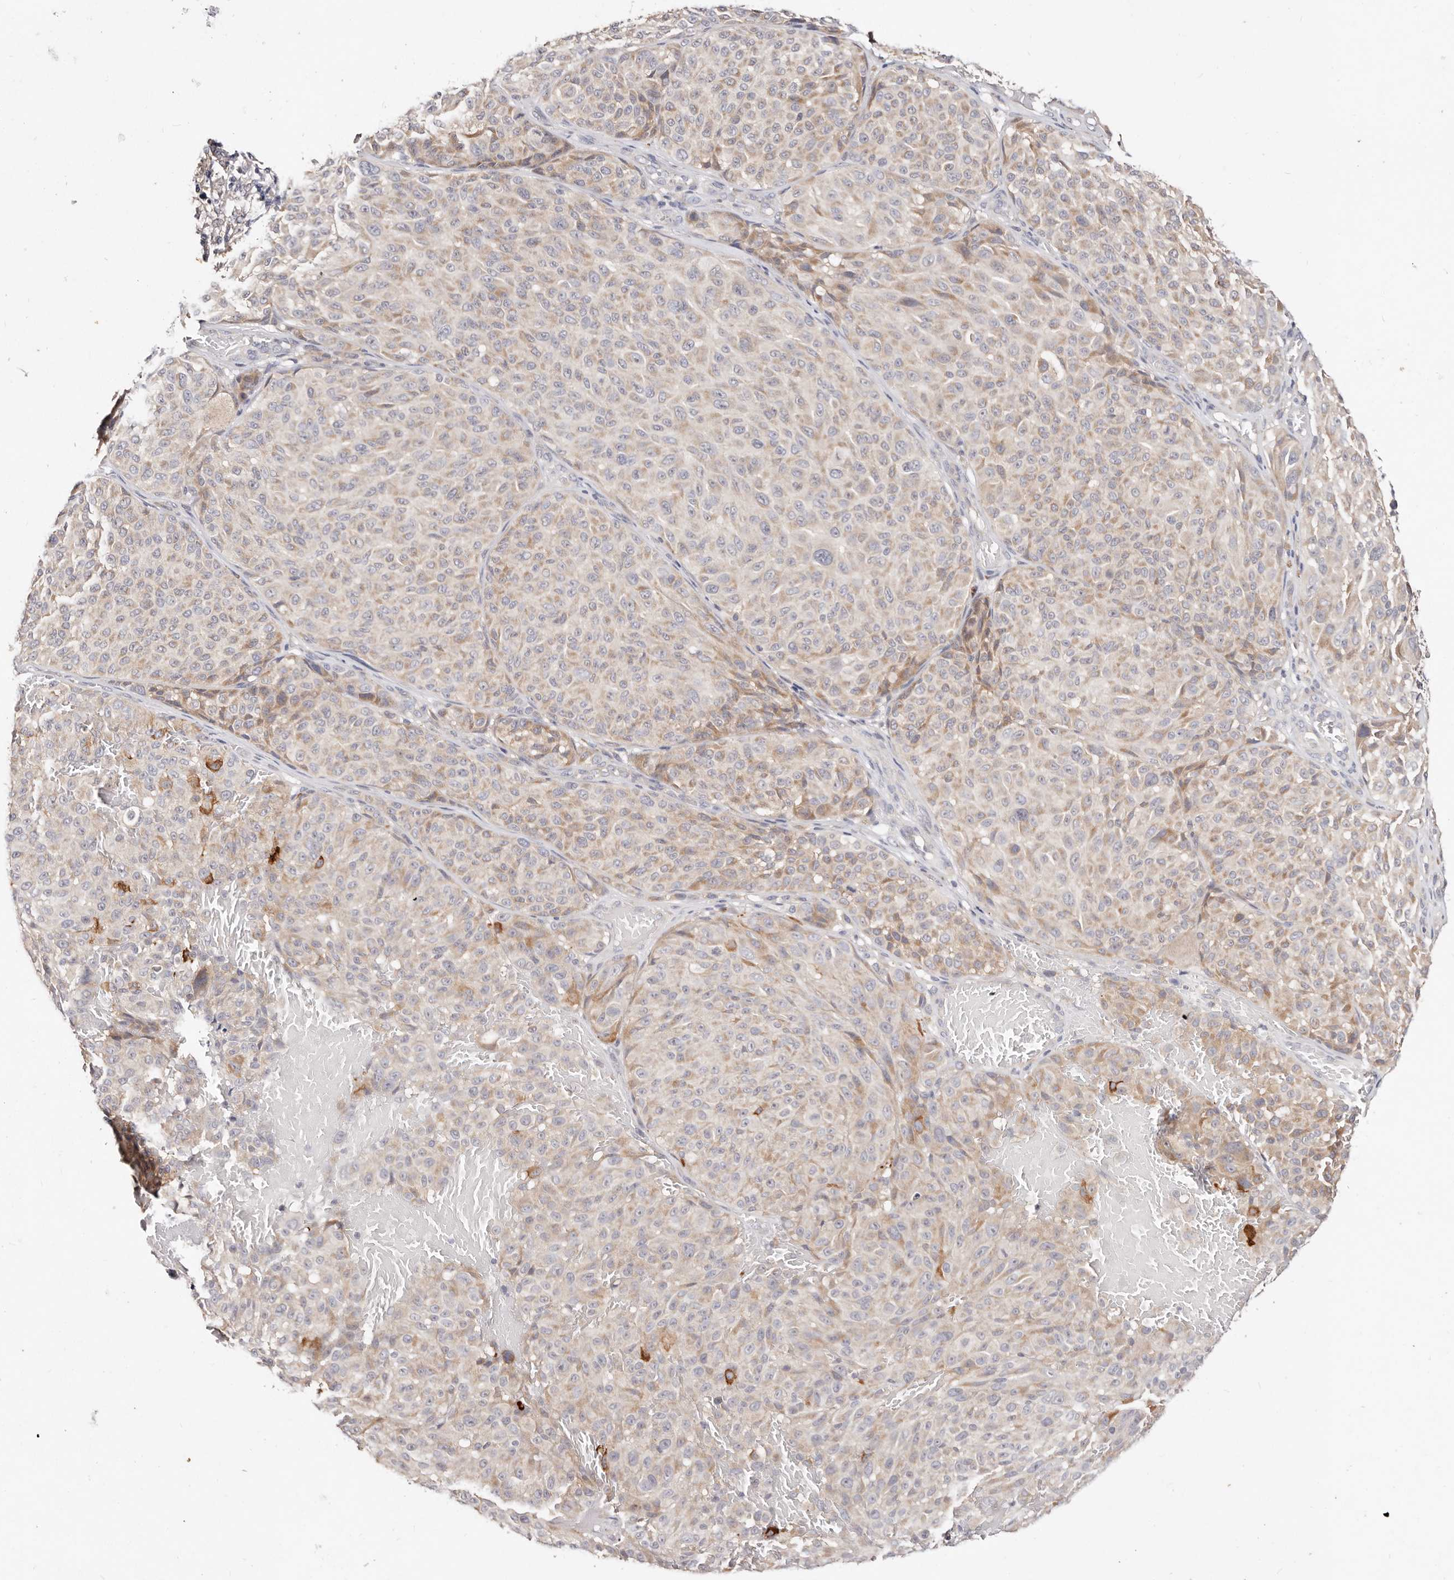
{"staining": {"intensity": "weak", "quantity": "<25%", "location": "cytoplasmic/membranous"}, "tissue": "melanoma", "cell_type": "Tumor cells", "image_type": "cancer", "snomed": [{"axis": "morphology", "description": "Malignant melanoma, NOS"}, {"axis": "topography", "description": "Skin"}], "caption": "IHC of malignant melanoma reveals no expression in tumor cells.", "gene": "VIPAS39", "patient": {"sex": "male", "age": 83}}